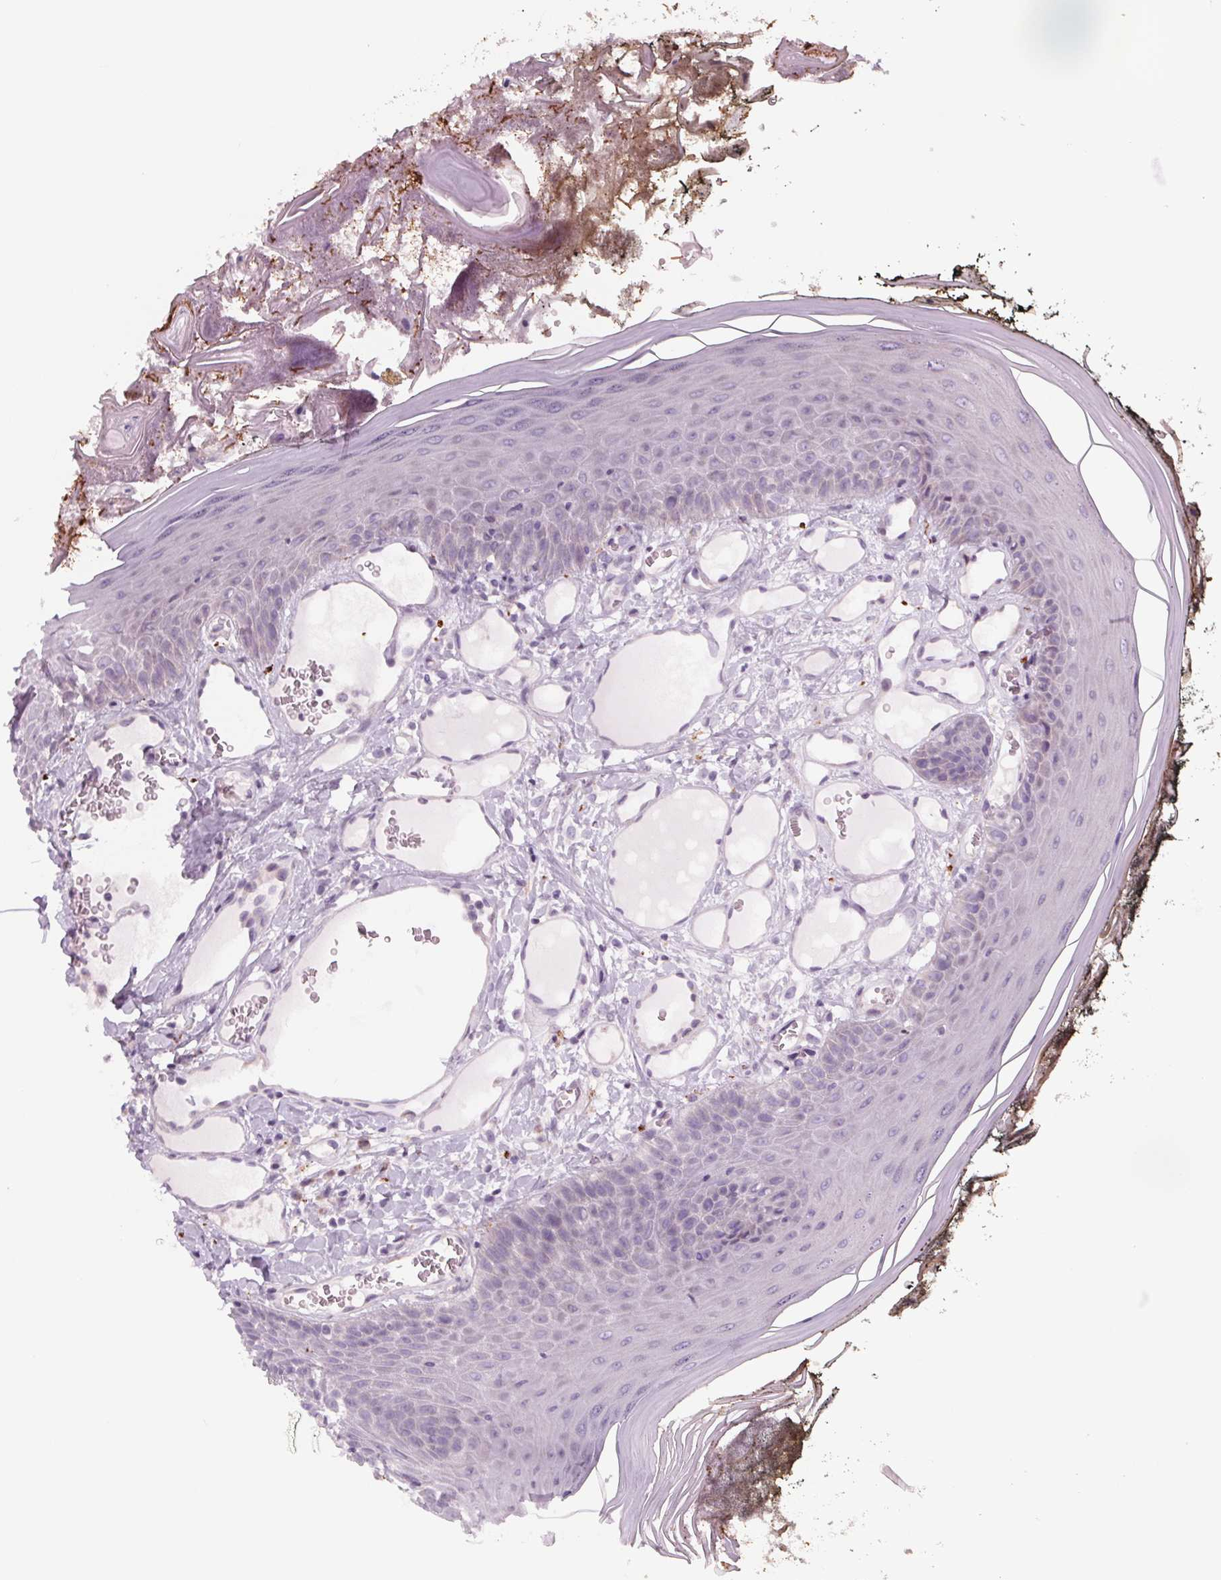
{"staining": {"intensity": "negative", "quantity": "none", "location": "none"}, "tissue": "oral mucosa", "cell_type": "Squamous epithelial cells", "image_type": "normal", "snomed": [{"axis": "morphology", "description": "Normal tissue, NOS"}, {"axis": "topography", "description": "Oral tissue"}], "caption": "Immunohistochemistry (IHC) photomicrograph of normal human oral mucosa stained for a protein (brown), which shows no expression in squamous epithelial cells.", "gene": "SAMD5", "patient": {"sex": "male", "age": 9}}